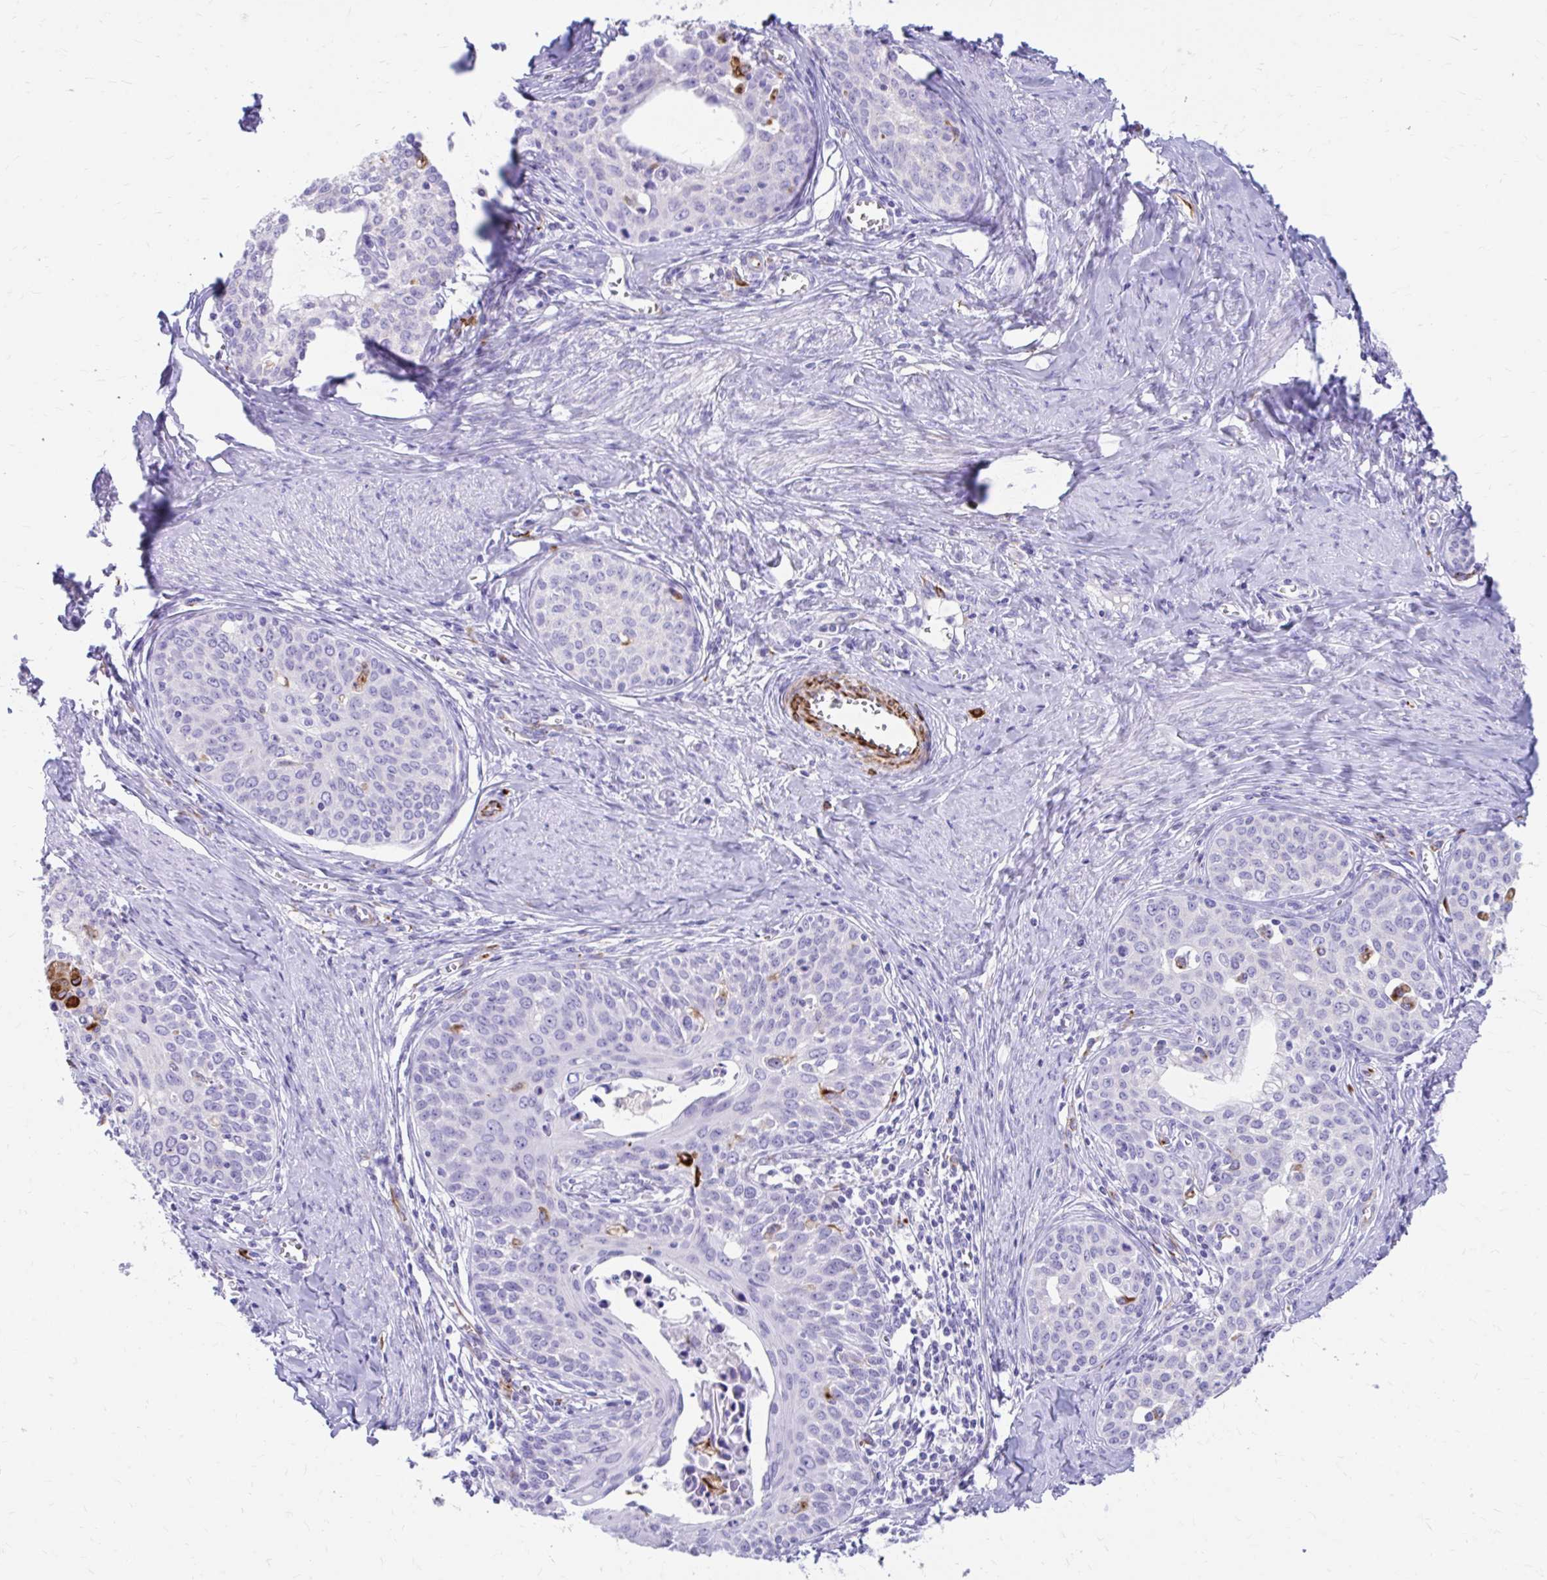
{"staining": {"intensity": "negative", "quantity": "none", "location": "none"}, "tissue": "cervical cancer", "cell_type": "Tumor cells", "image_type": "cancer", "snomed": [{"axis": "morphology", "description": "Squamous cell carcinoma, NOS"}, {"axis": "morphology", "description": "Adenocarcinoma, NOS"}, {"axis": "topography", "description": "Cervix"}], "caption": "Human cervical adenocarcinoma stained for a protein using immunohistochemistry (IHC) reveals no positivity in tumor cells.", "gene": "ZNF699", "patient": {"sex": "female", "age": 52}}